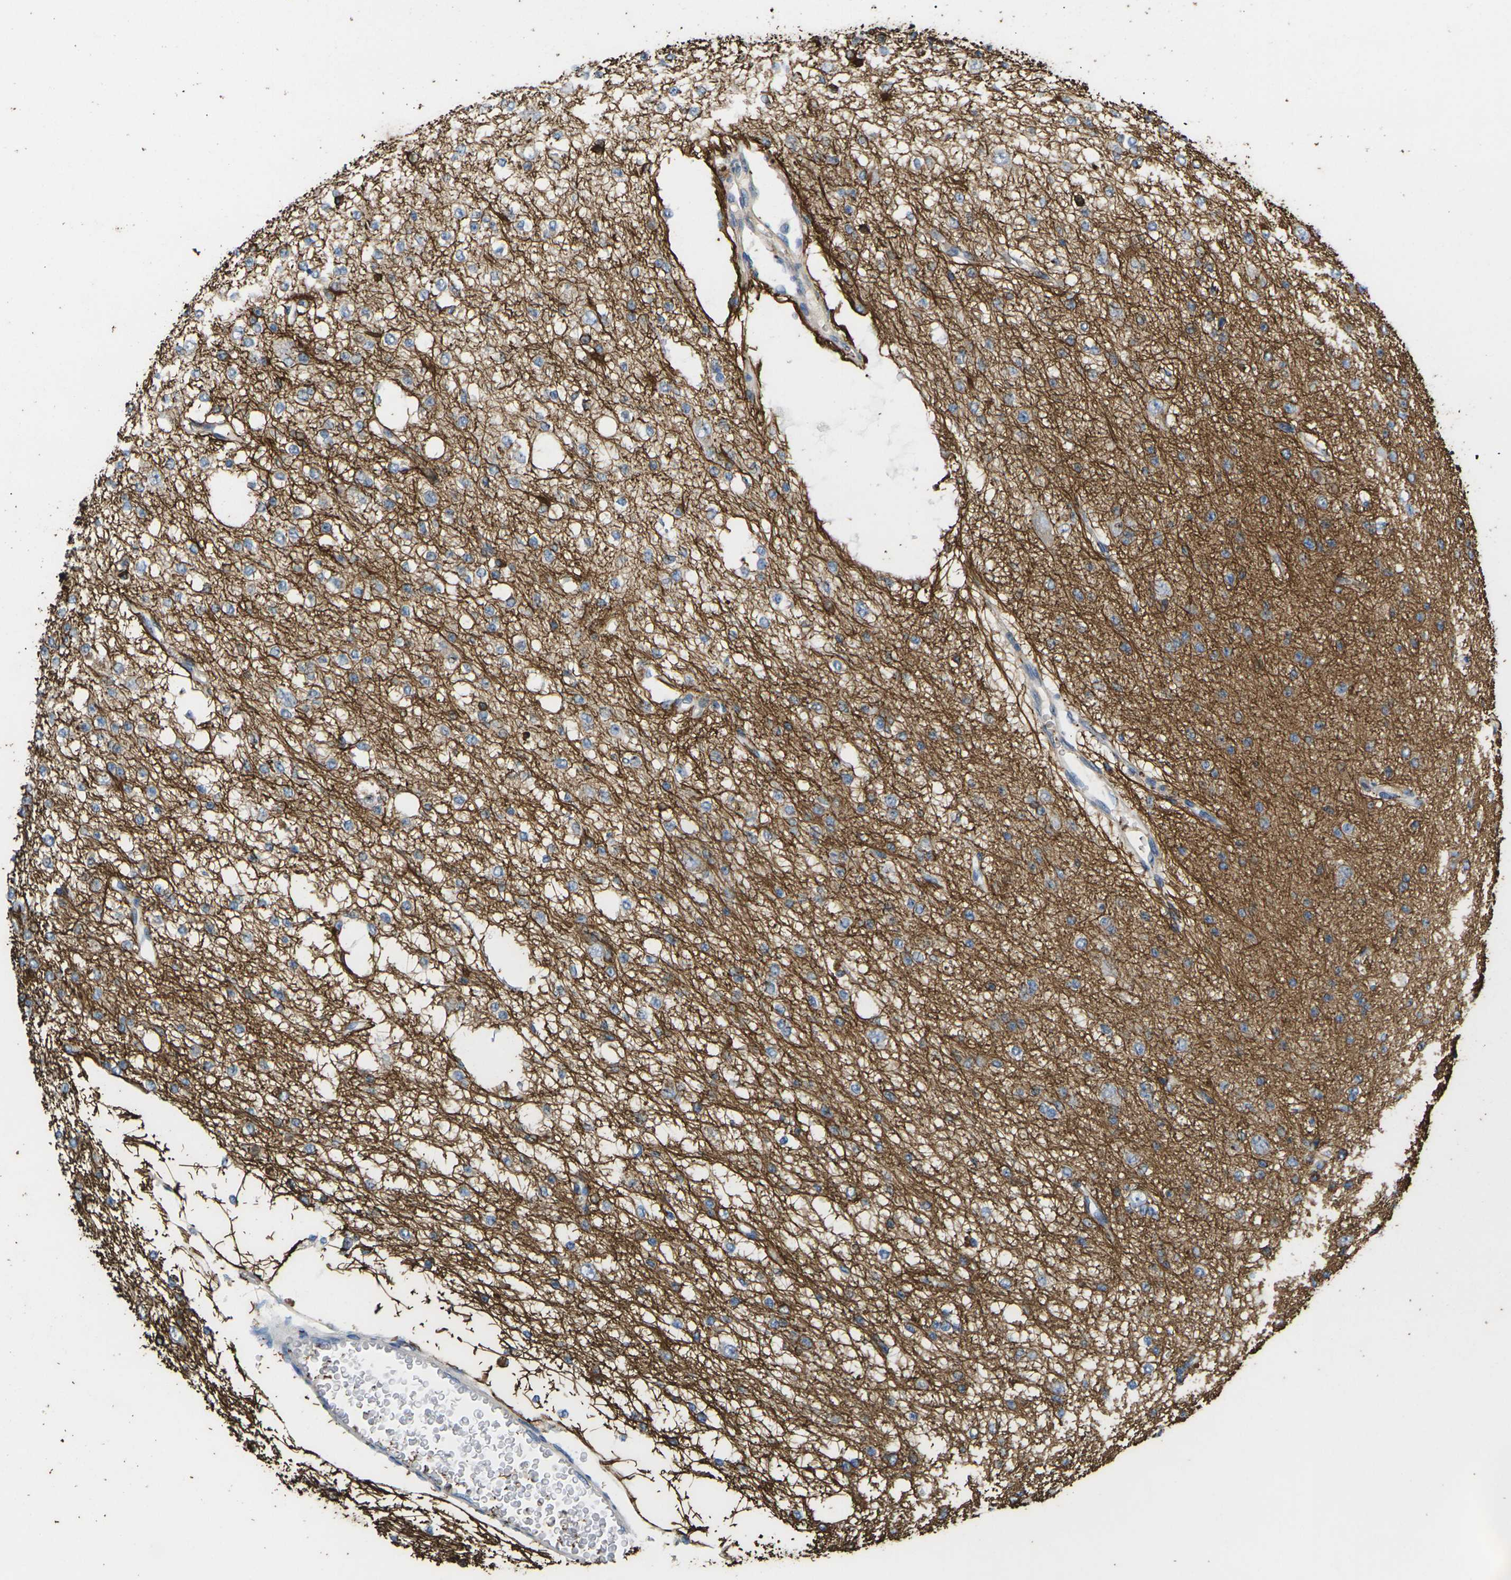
{"staining": {"intensity": "moderate", "quantity": ">75%", "location": "cytoplasmic/membranous"}, "tissue": "glioma", "cell_type": "Tumor cells", "image_type": "cancer", "snomed": [{"axis": "morphology", "description": "Glioma, malignant, Low grade"}, {"axis": "topography", "description": "Brain"}], "caption": "Immunohistochemistry (IHC) (DAB) staining of human malignant low-grade glioma exhibits moderate cytoplasmic/membranous protein staining in approximately >75% of tumor cells. The staining is performed using DAB (3,3'-diaminobenzidine) brown chromogen to label protein expression. The nuclei are counter-stained blue using hematoxylin.", "gene": "KLHDC8B", "patient": {"sex": "male", "age": 38}}